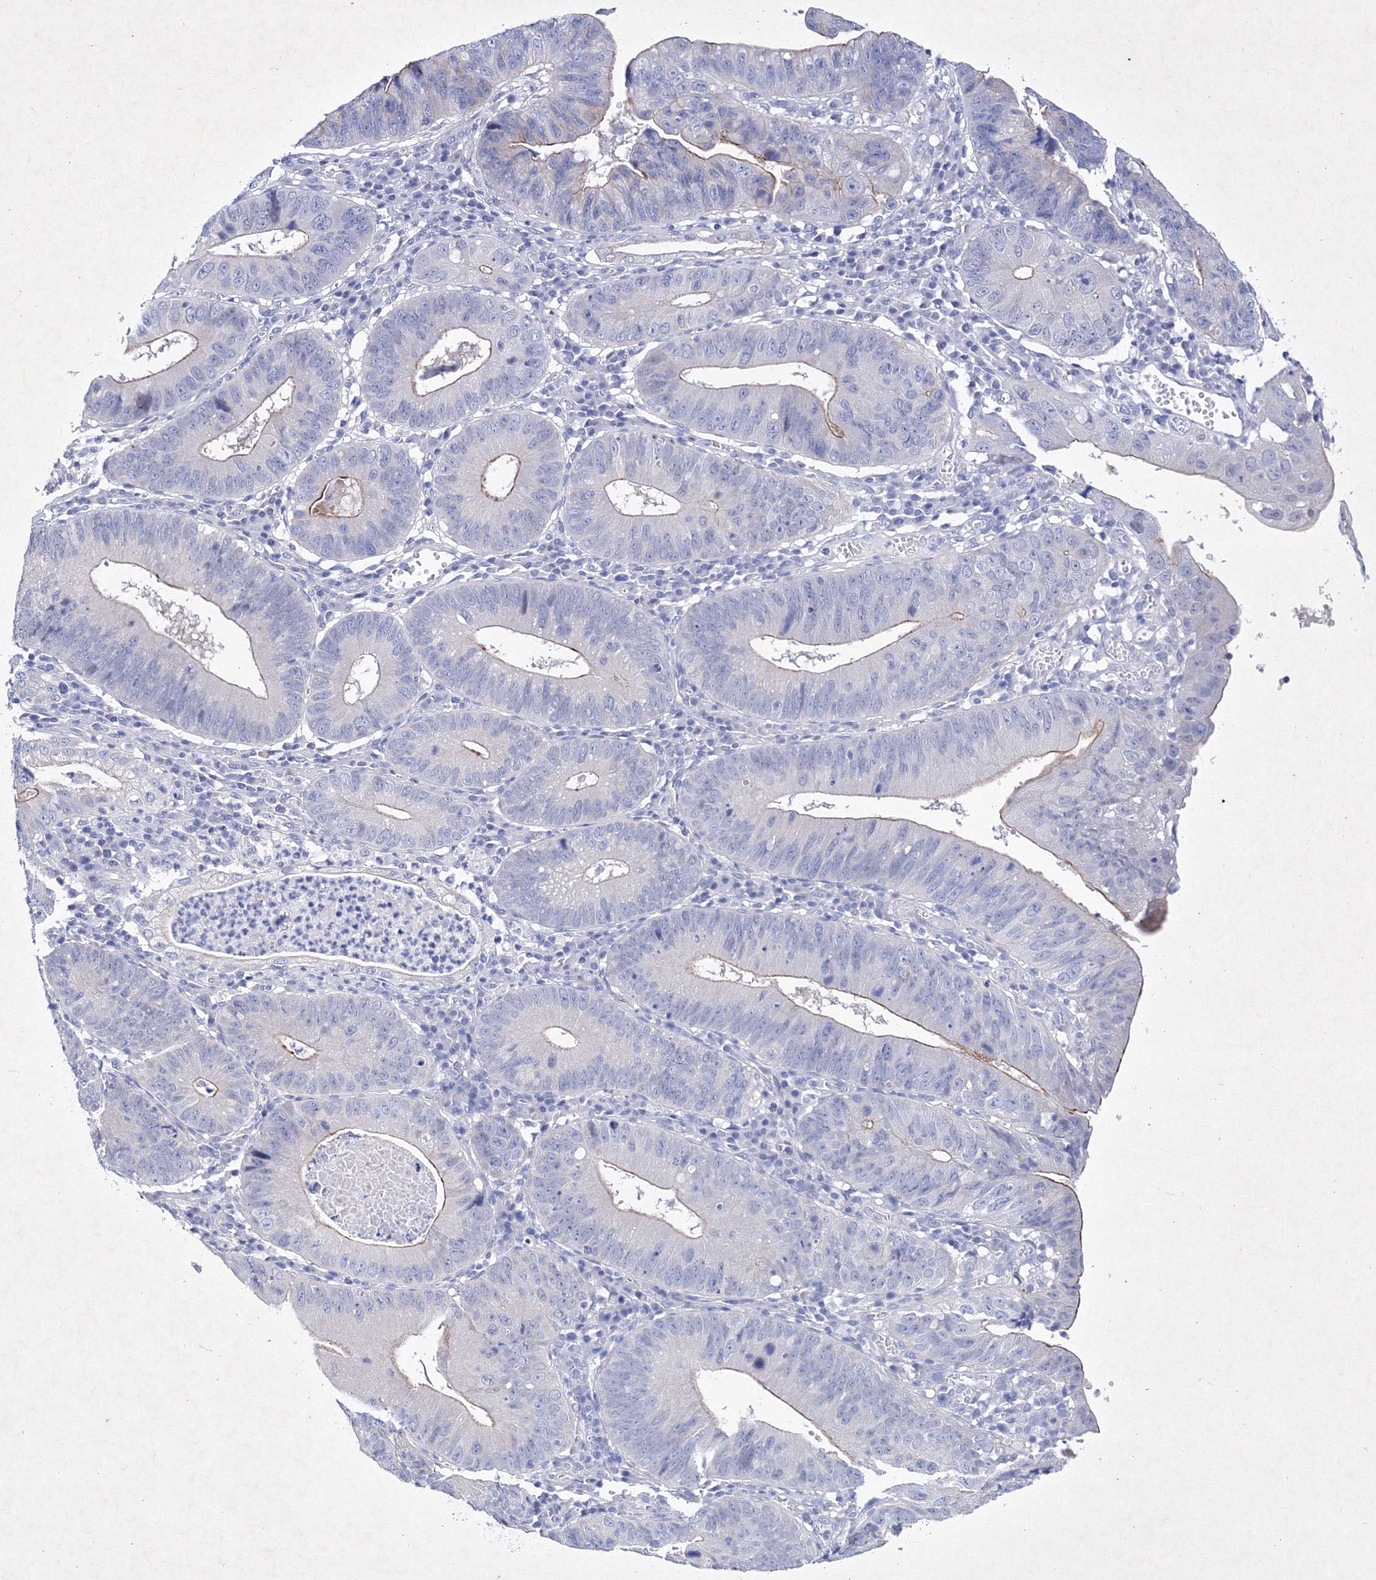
{"staining": {"intensity": "weak", "quantity": "<25%", "location": "cytoplasmic/membranous"}, "tissue": "stomach cancer", "cell_type": "Tumor cells", "image_type": "cancer", "snomed": [{"axis": "morphology", "description": "Adenocarcinoma, NOS"}, {"axis": "topography", "description": "Stomach"}], "caption": "DAB (3,3'-diaminobenzidine) immunohistochemical staining of human stomach cancer (adenocarcinoma) reveals no significant positivity in tumor cells.", "gene": "GPN1", "patient": {"sex": "male", "age": 59}}